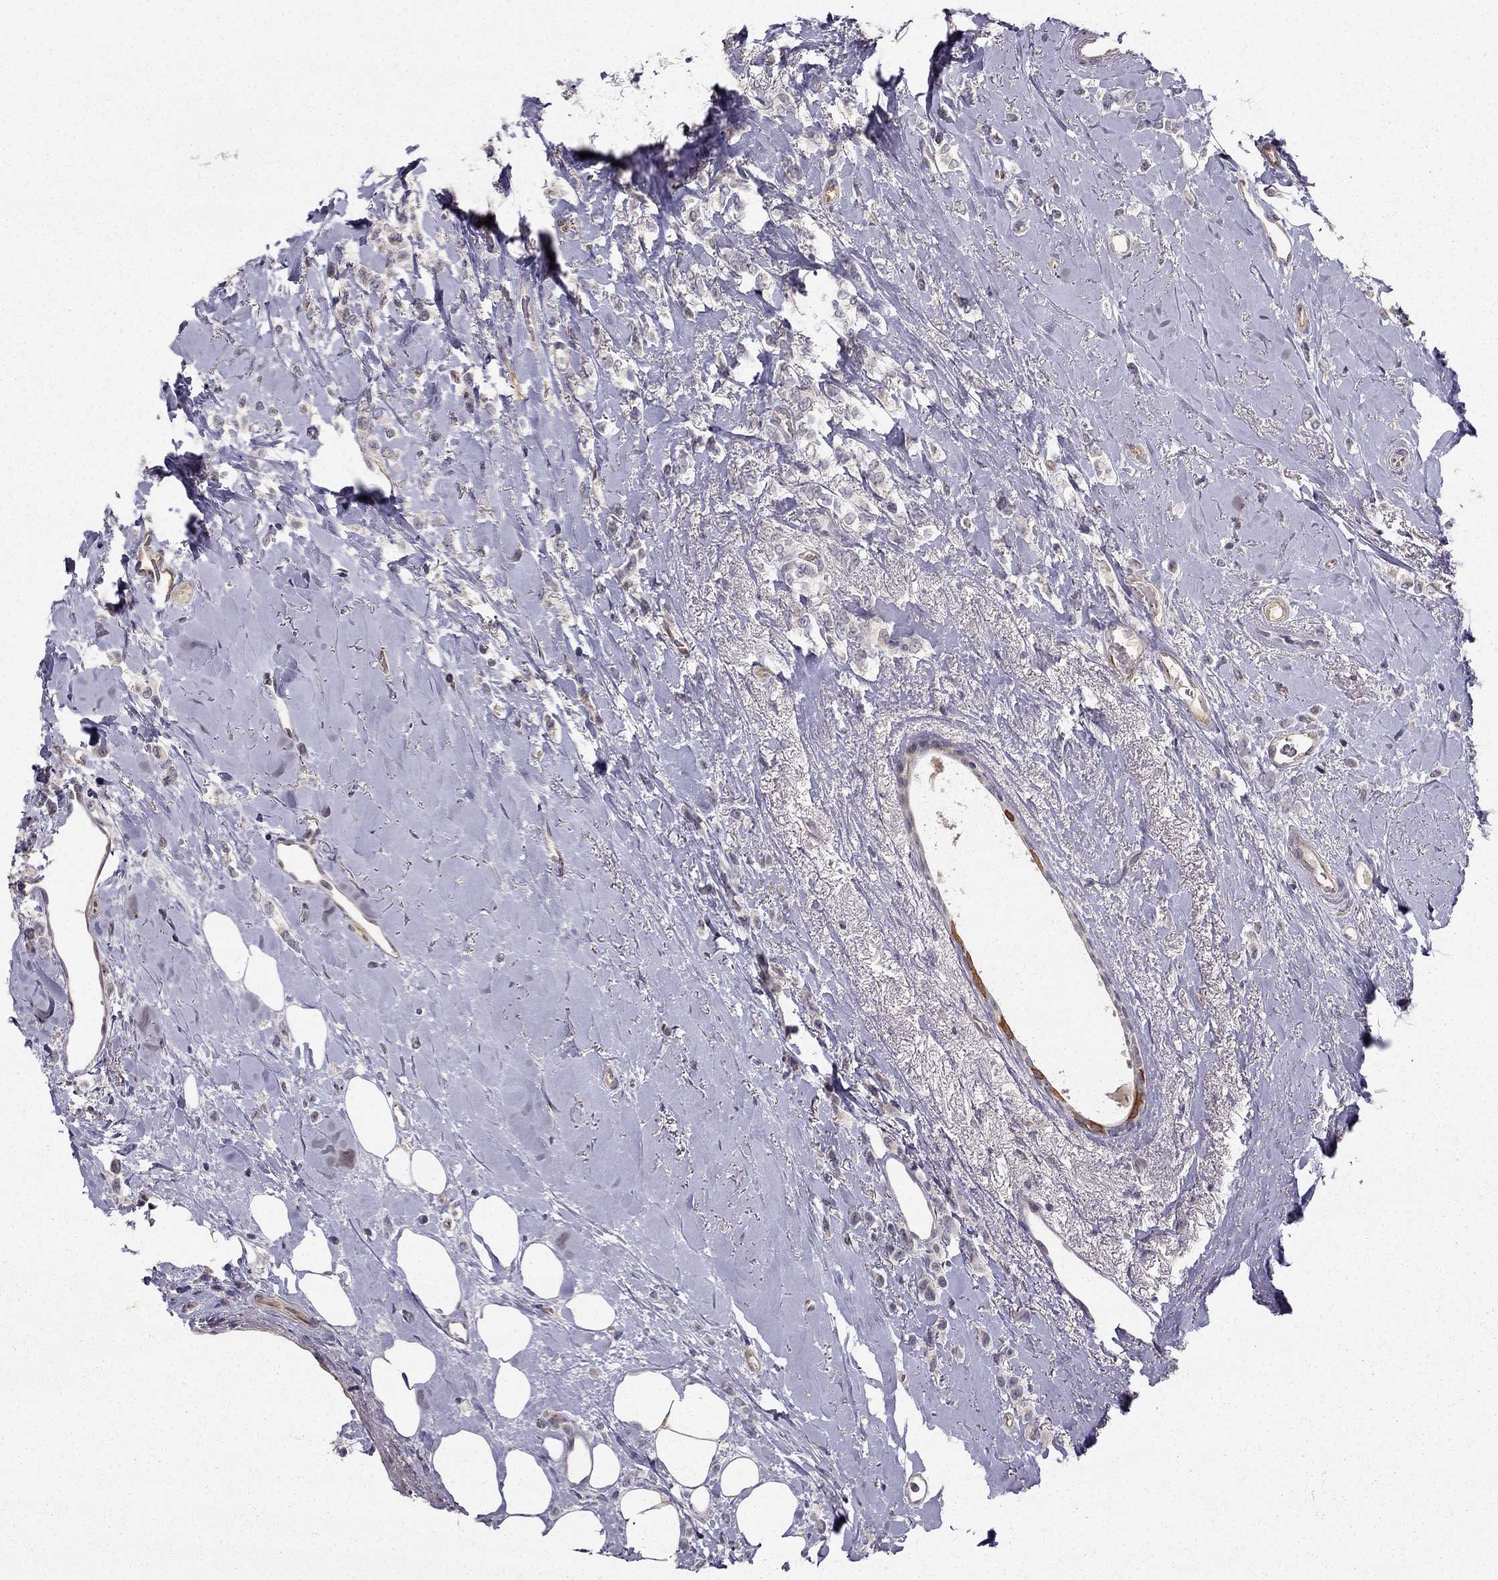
{"staining": {"intensity": "negative", "quantity": "none", "location": "none"}, "tissue": "breast cancer", "cell_type": "Tumor cells", "image_type": "cancer", "snomed": [{"axis": "morphology", "description": "Lobular carcinoma"}, {"axis": "topography", "description": "Breast"}], "caption": "Tumor cells show no significant protein staining in breast lobular carcinoma.", "gene": "NQO1", "patient": {"sex": "female", "age": 66}}